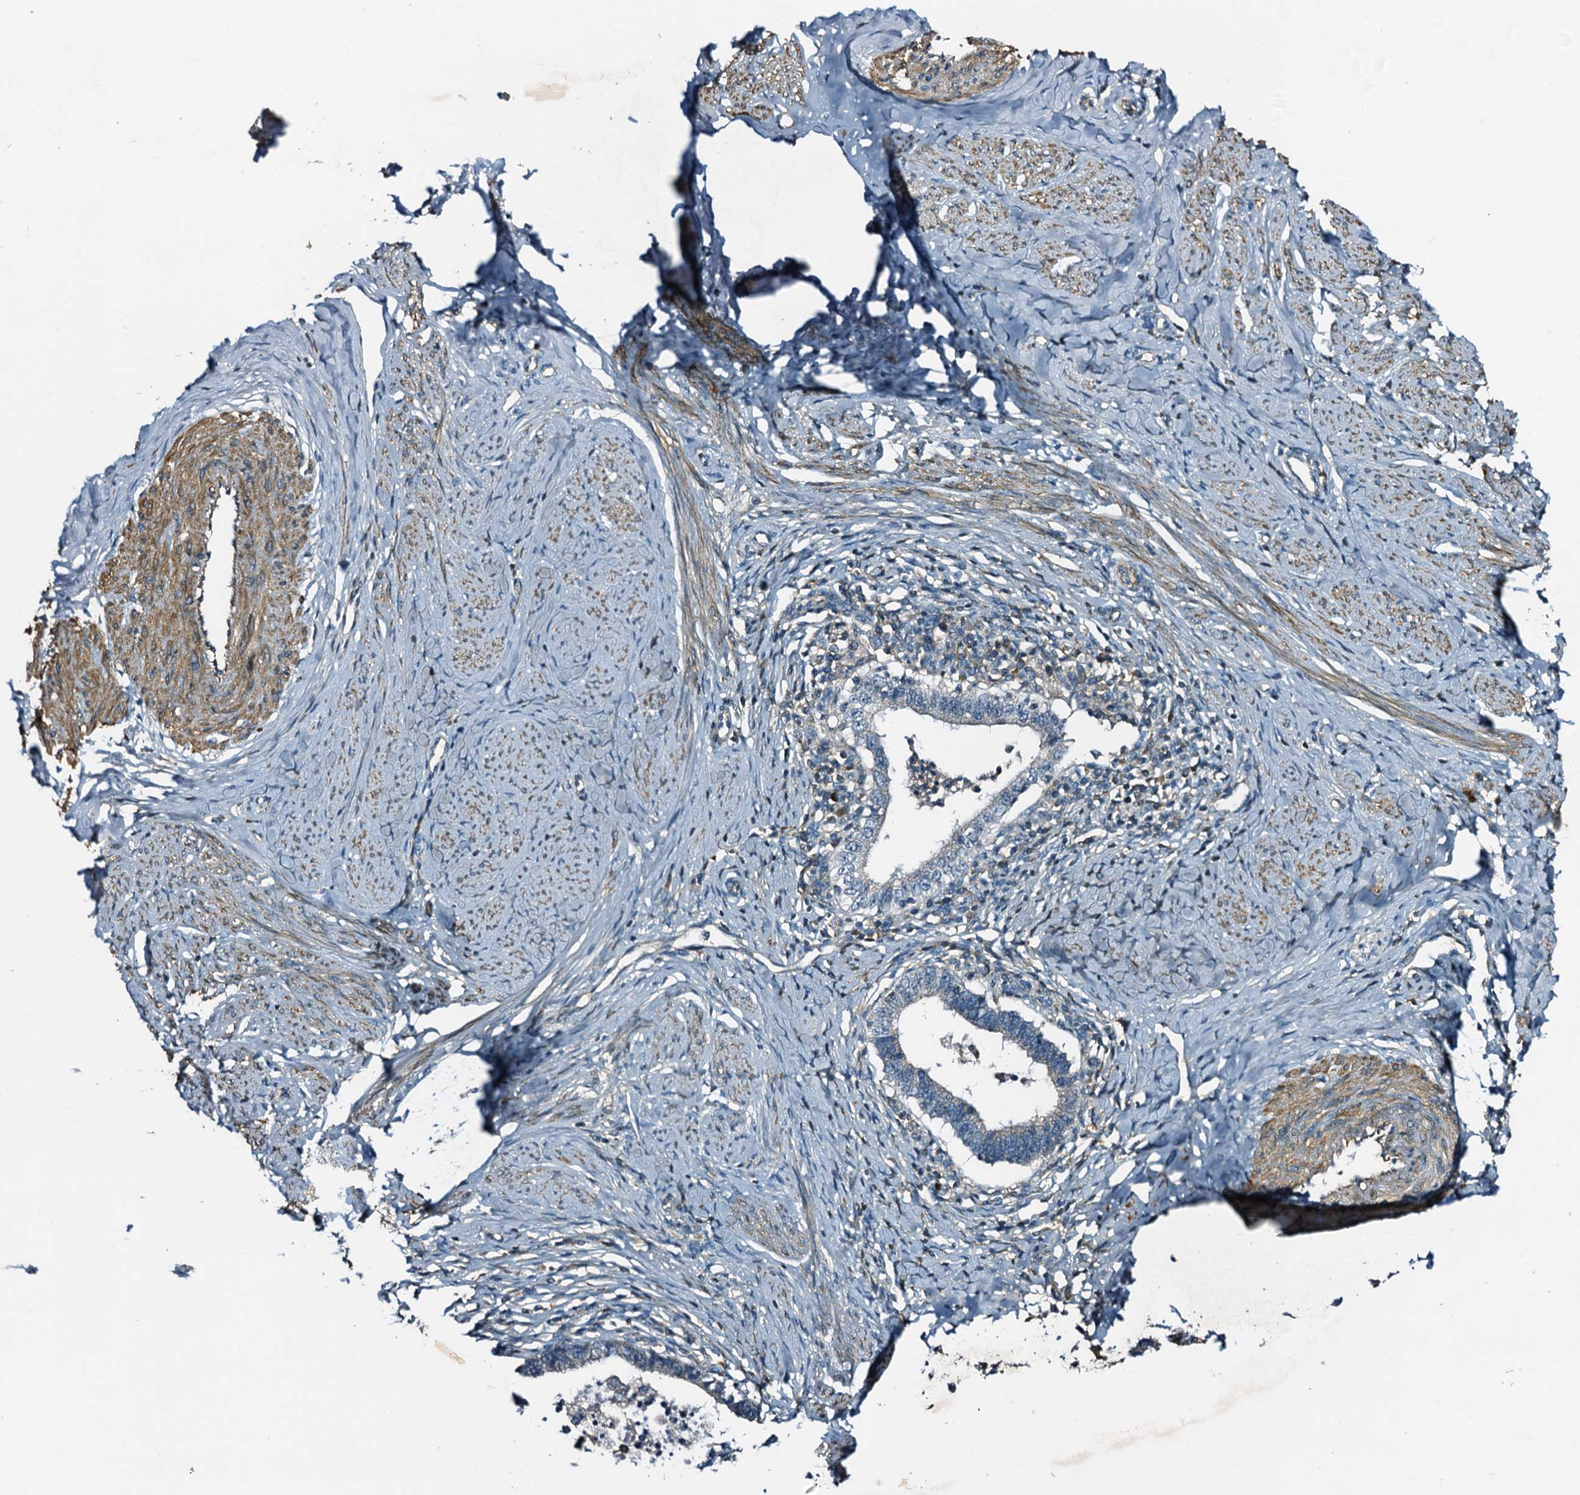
{"staining": {"intensity": "negative", "quantity": "none", "location": "none"}, "tissue": "cervical cancer", "cell_type": "Tumor cells", "image_type": "cancer", "snomed": [{"axis": "morphology", "description": "Adenocarcinoma, NOS"}, {"axis": "topography", "description": "Cervix"}], "caption": "Immunohistochemistry (IHC) image of neoplastic tissue: cervical cancer (adenocarcinoma) stained with DAB (3,3'-diaminobenzidine) shows no significant protein staining in tumor cells.", "gene": "DUOXA1", "patient": {"sex": "female", "age": 36}}